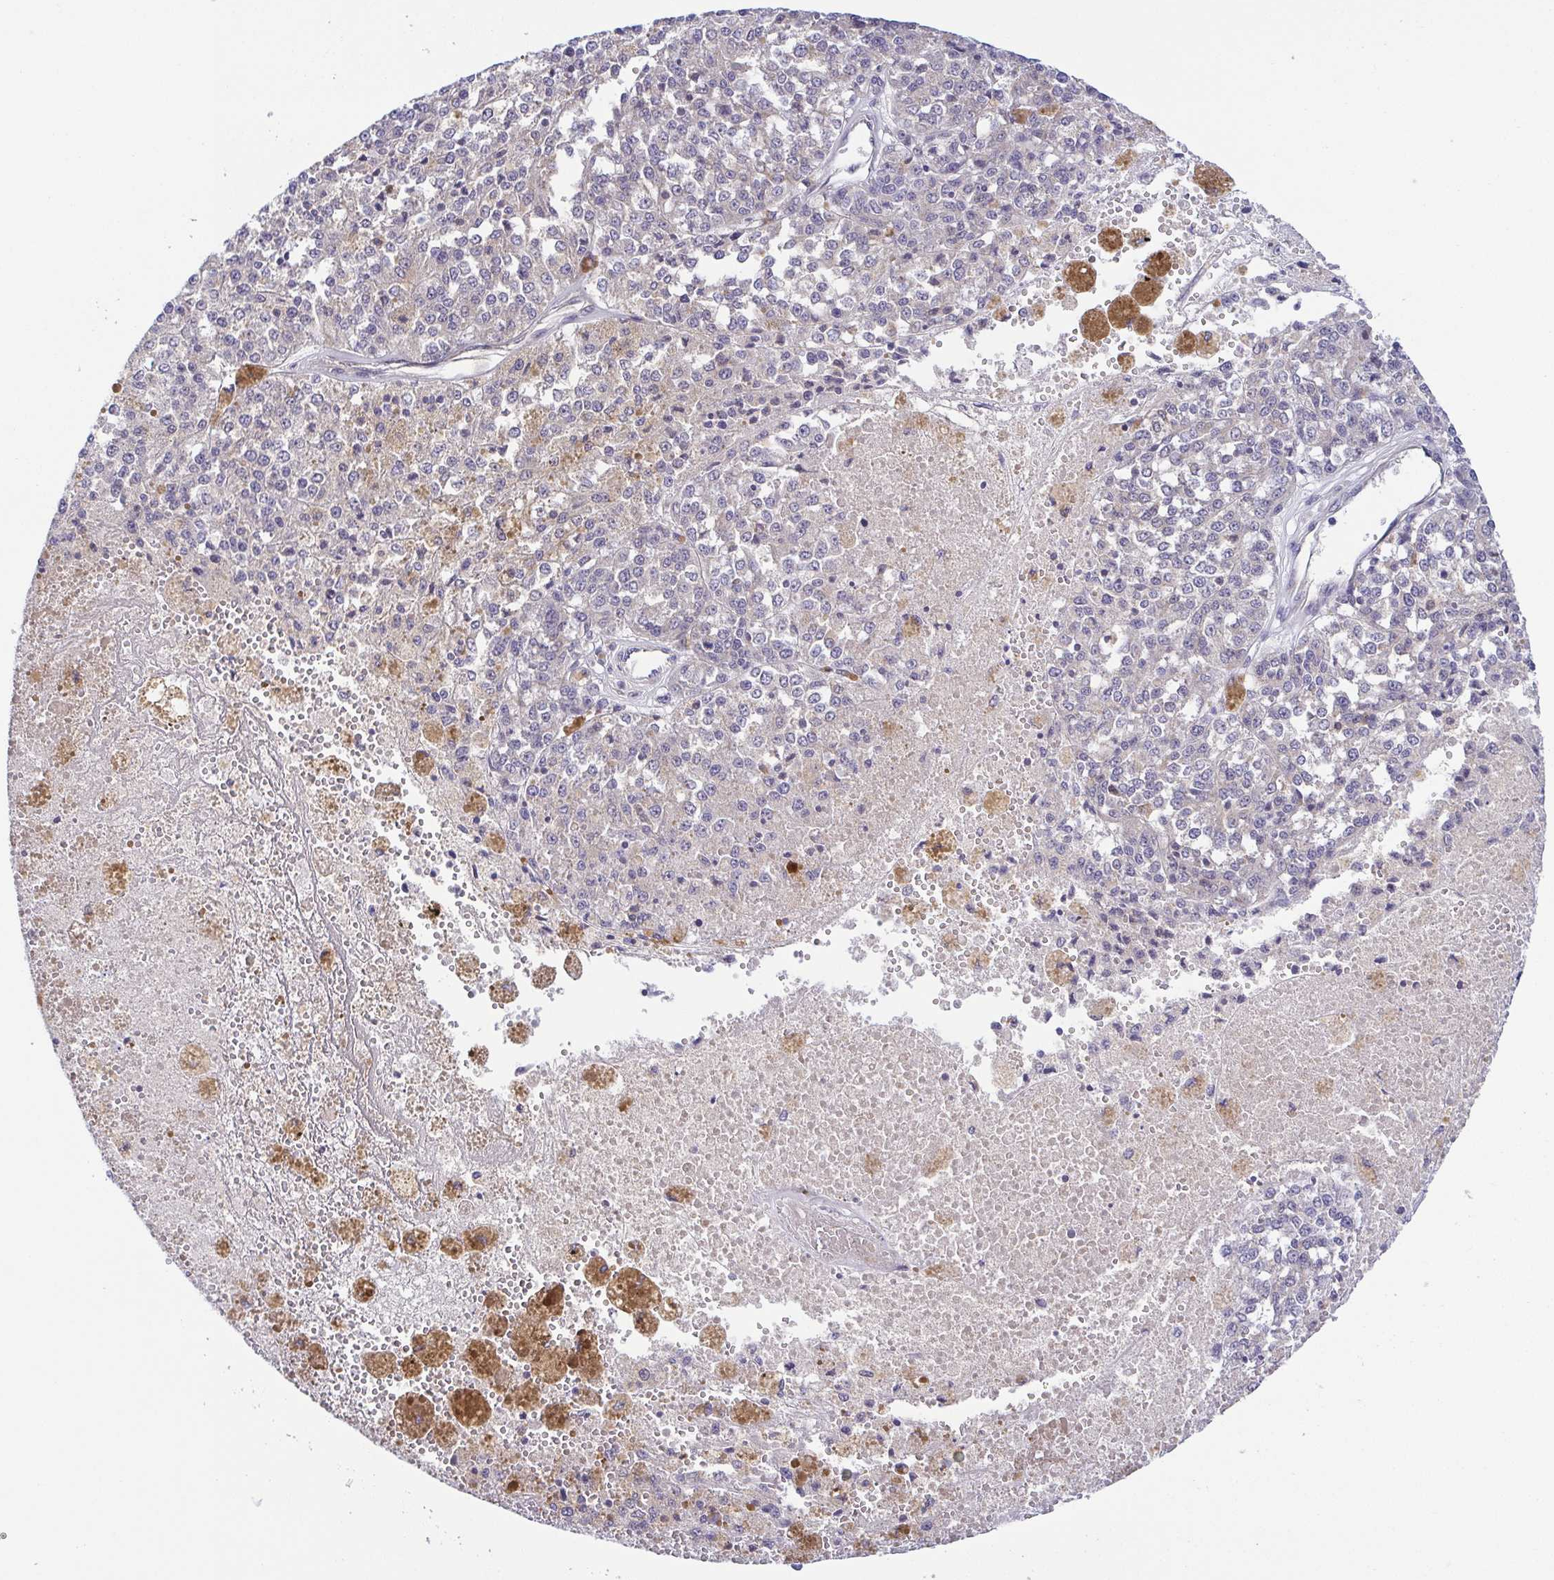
{"staining": {"intensity": "negative", "quantity": "none", "location": "none"}, "tissue": "melanoma", "cell_type": "Tumor cells", "image_type": "cancer", "snomed": [{"axis": "morphology", "description": "Malignant melanoma, Metastatic site"}, {"axis": "topography", "description": "Lymph node"}], "caption": "Tumor cells are negative for brown protein staining in melanoma.", "gene": "BCL2L1", "patient": {"sex": "female", "age": 64}}